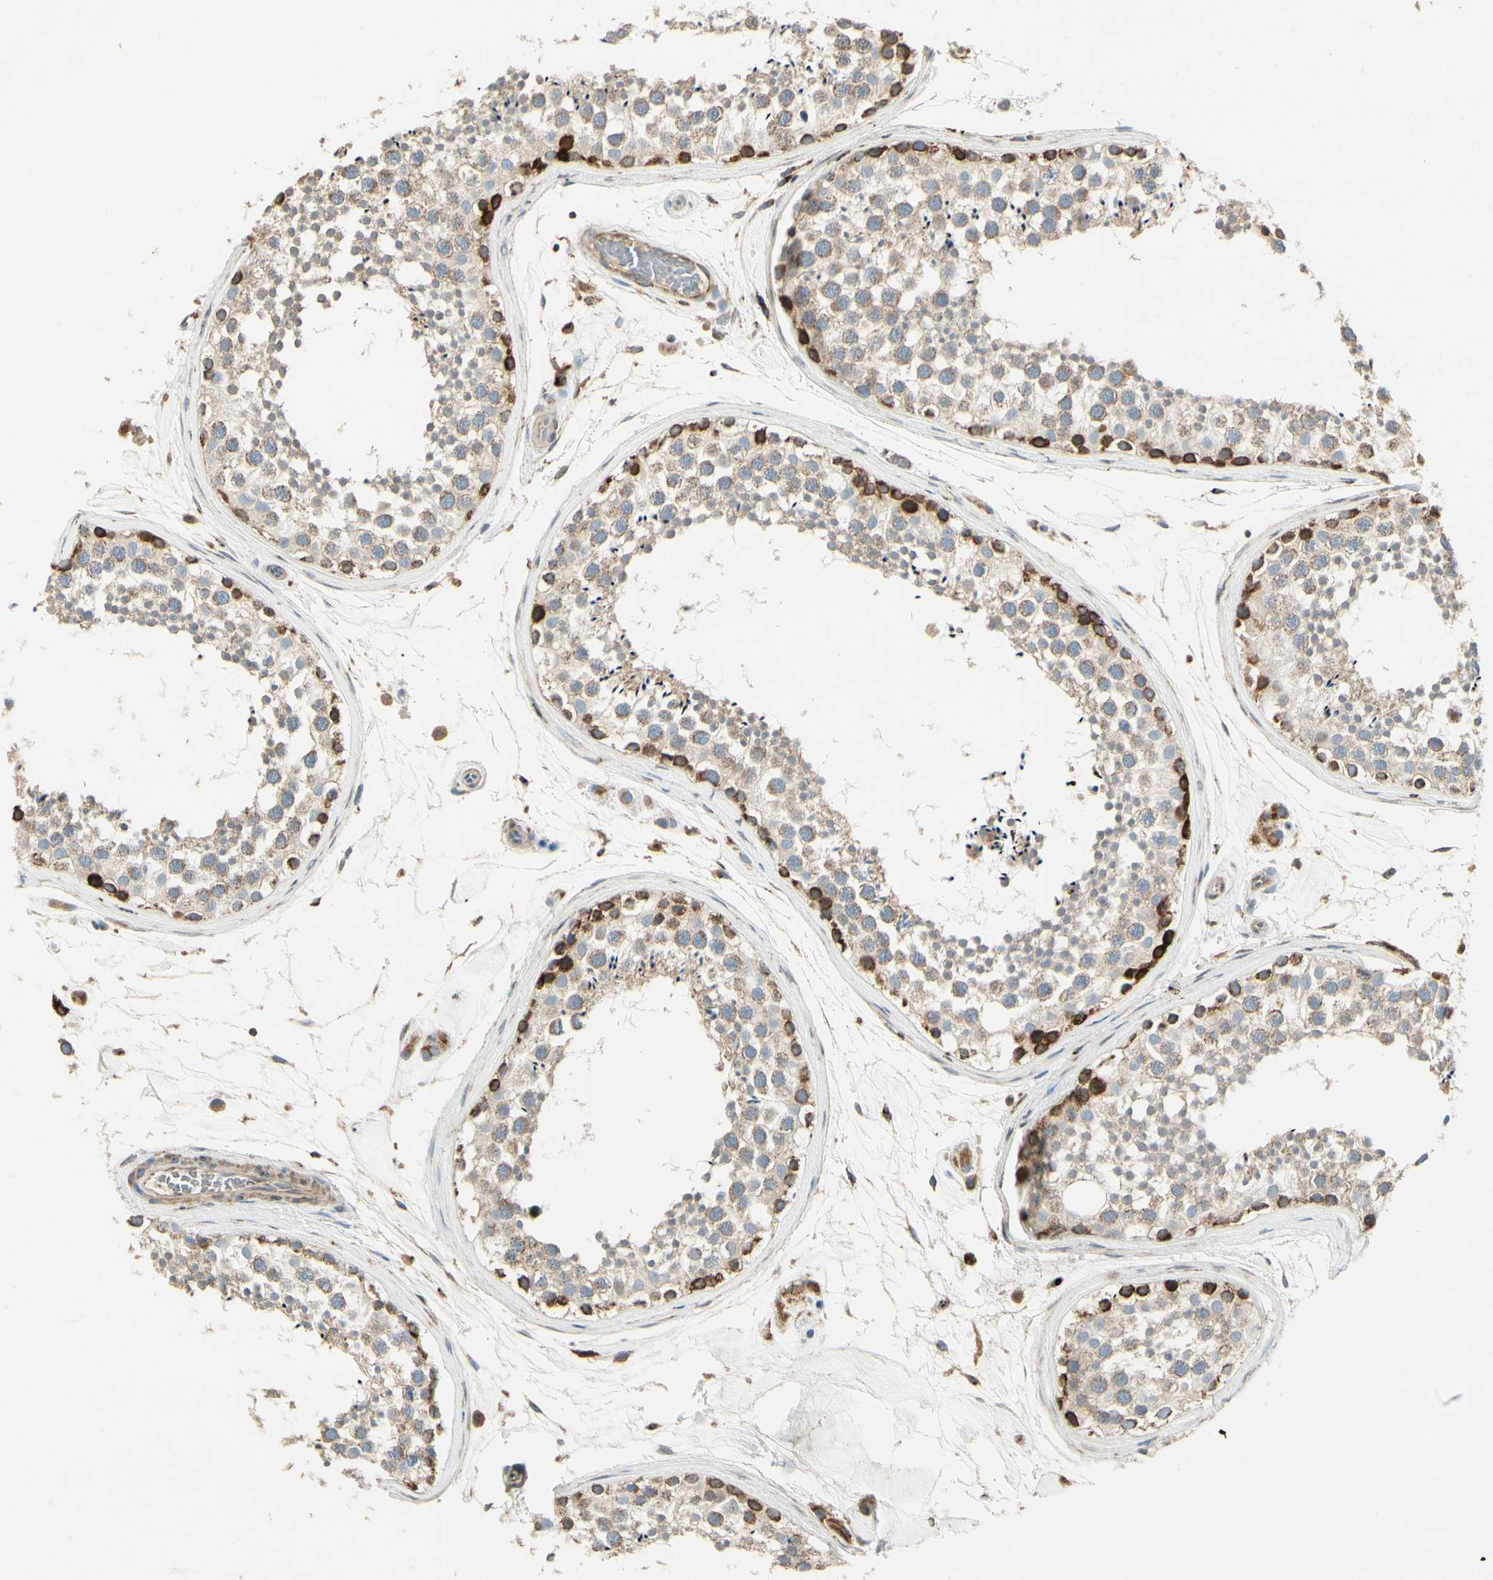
{"staining": {"intensity": "weak", "quantity": ">75%", "location": "cytoplasmic/membranous"}, "tissue": "testis", "cell_type": "Cells in seminiferous ducts", "image_type": "normal", "snomed": [{"axis": "morphology", "description": "Normal tissue, NOS"}, {"axis": "topography", "description": "Testis"}], "caption": "Immunohistochemical staining of normal human testis demonstrates weak cytoplasmic/membranous protein positivity in about >75% of cells in seminiferous ducts.", "gene": "MRPL9", "patient": {"sex": "male", "age": 46}}